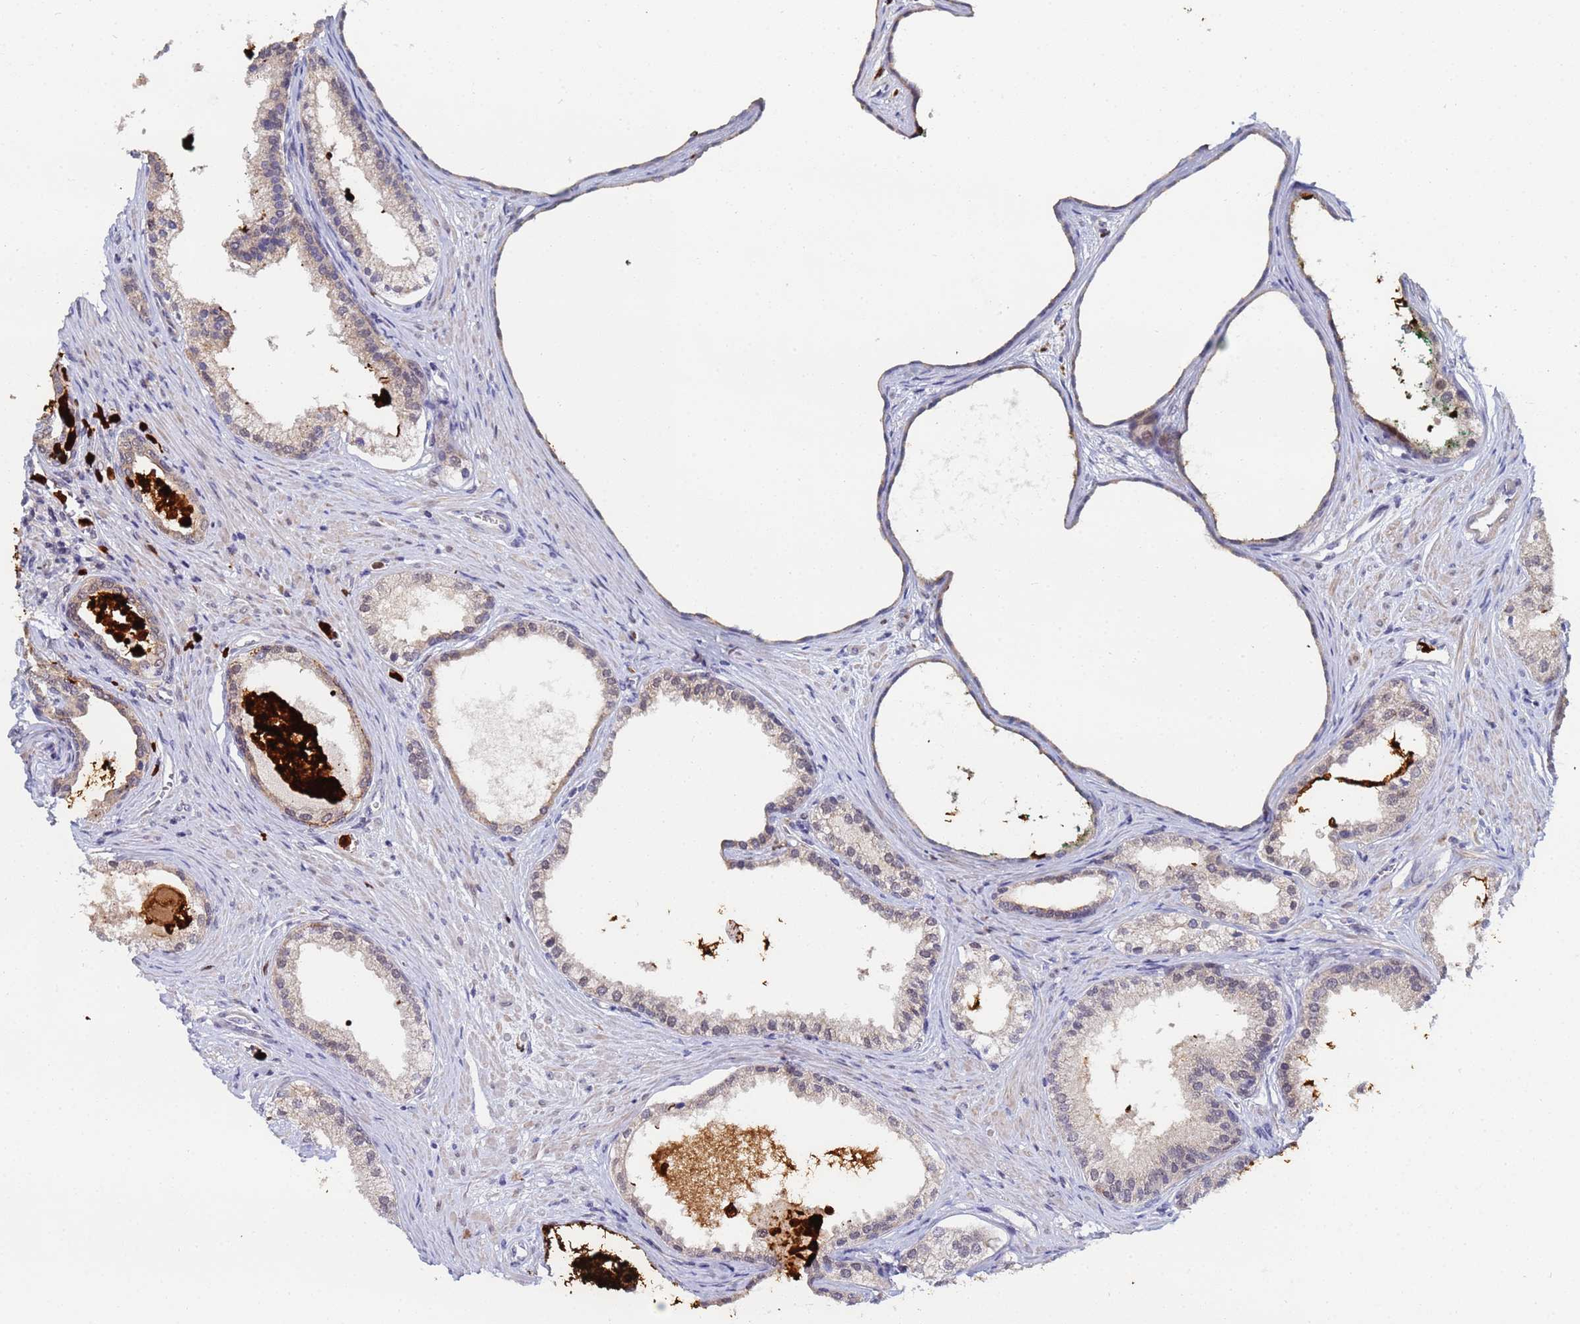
{"staining": {"intensity": "weak", "quantity": "<25%", "location": "cytoplasmic/membranous"}, "tissue": "prostate cancer", "cell_type": "Tumor cells", "image_type": "cancer", "snomed": [{"axis": "morphology", "description": "Adenocarcinoma, Low grade"}, {"axis": "topography", "description": "Prostate"}], "caption": "This is an immunohistochemistry image of prostate cancer. There is no staining in tumor cells.", "gene": "MTCL1", "patient": {"sex": "male", "age": 71}}